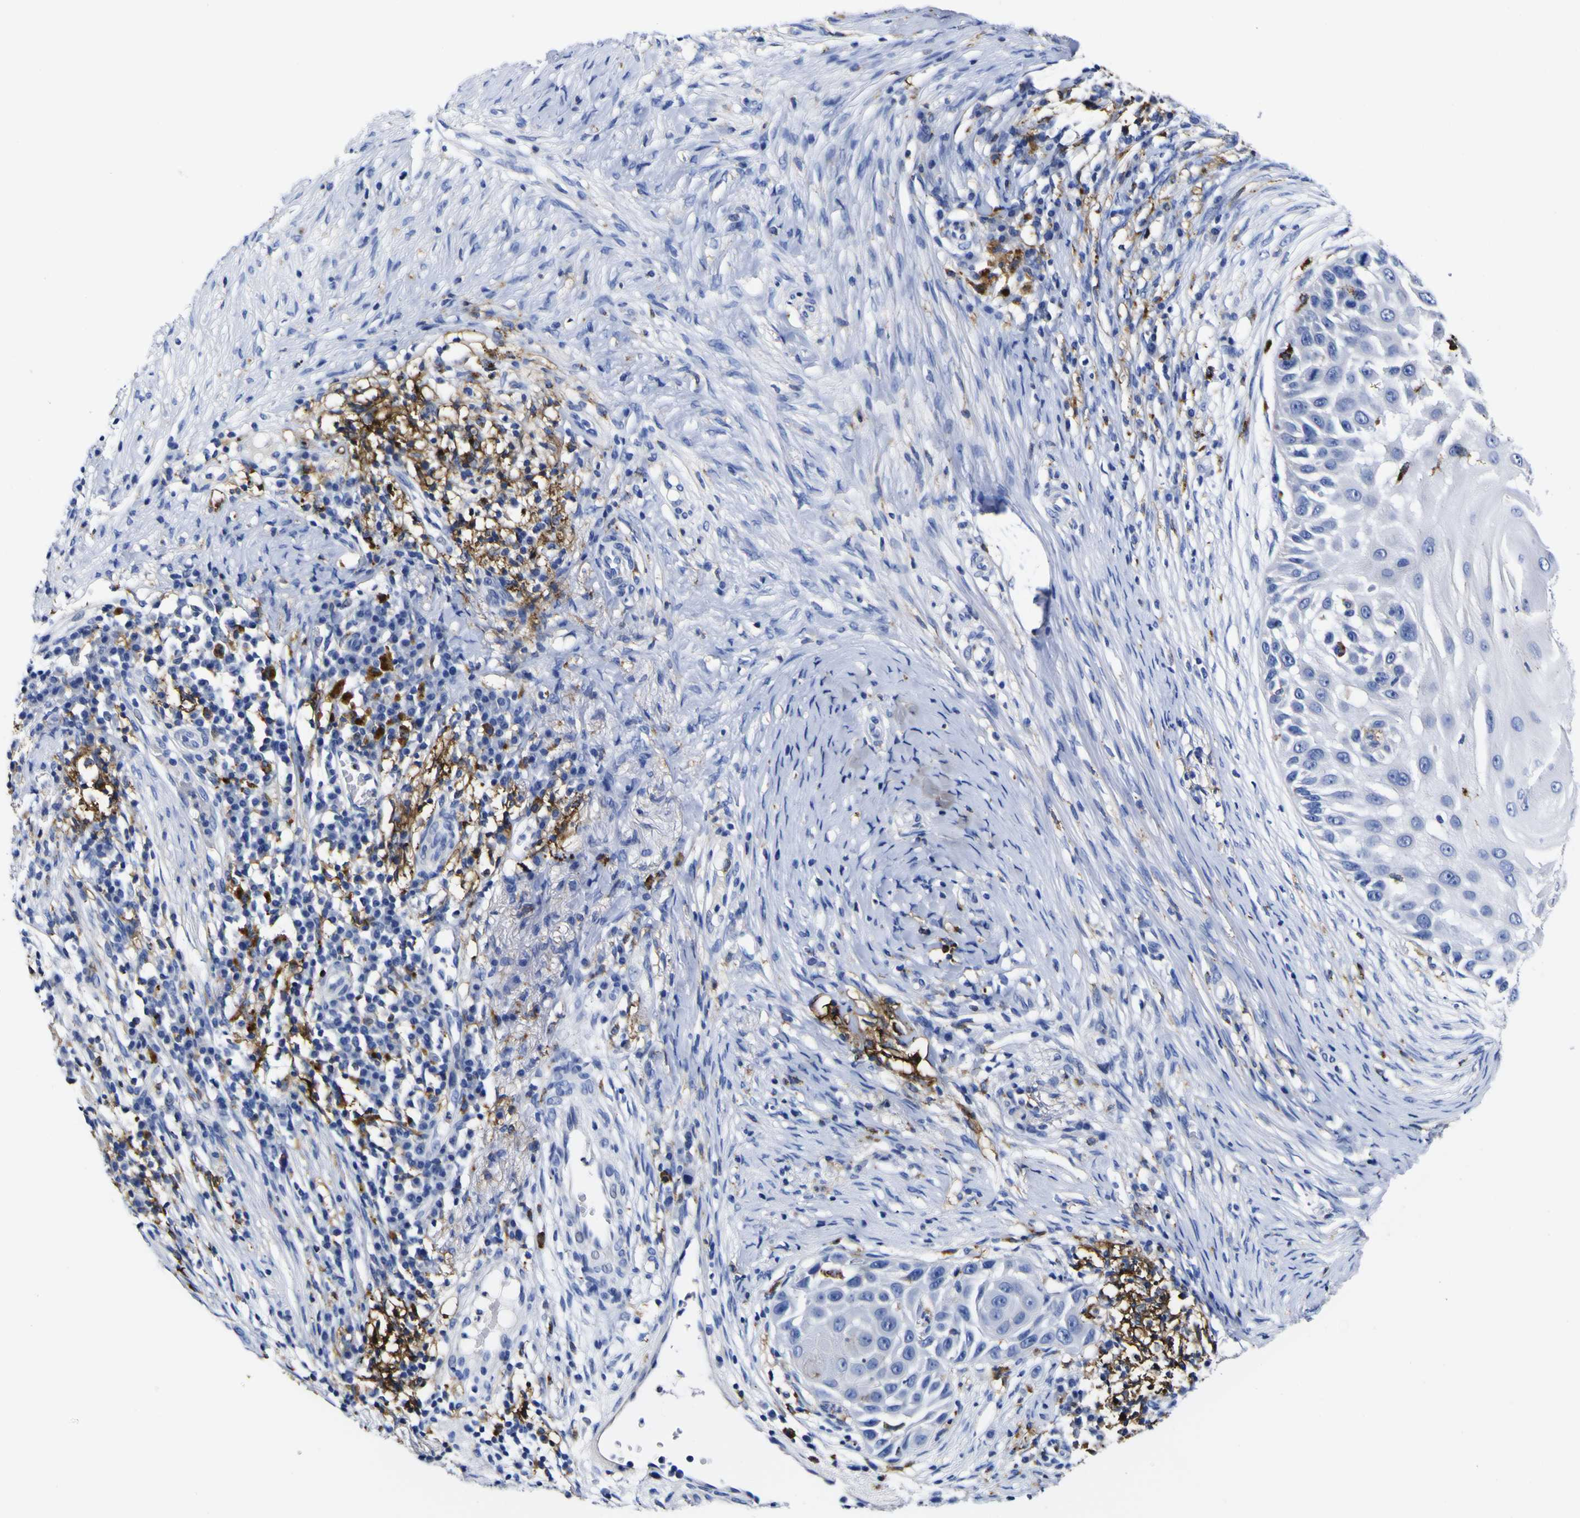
{"staining": {"intensity": "strong", "quantity": "<25%", "location": "cytoplasmic/membranous"}, "tissue": "skin cancer", "cell_type": "Tumor cells", "image_type": "cancer", "snomed": [{"axis": "morphology", "description": "Squamous cell carcinoma, NOS"}, {"axis": "topography", "description": "Skin"}], "caption": "Protein expression analysis of skin cancer exhibits strong cytoplasmic/membranous staining in approximately <25% of tumor cells. The staining was performed using DAB (3,3'-diaminobenzidine), with brown indicating positive protein expression. Nuclei are stained blue with hematoxylin.", "gene": "HLA-DQA1", "patient": {"sex": "female", "age": 44}}